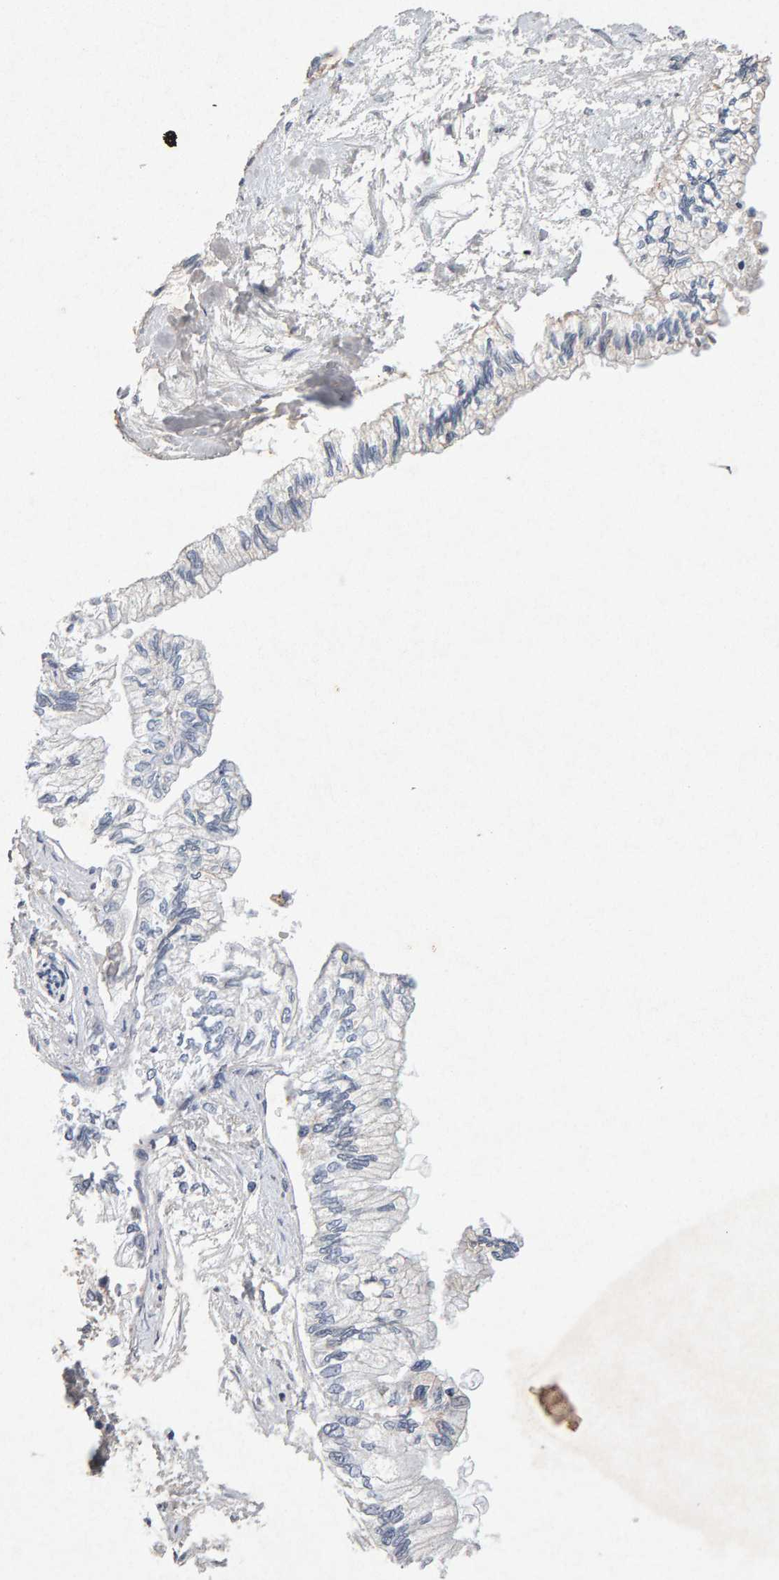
{"staining": {"intensity": "negative", "quantity": "none", "location": "none"}, "tissue": "pancreatic cancer", "cell_type": "Tumor cells", "image_type": "cancer", "snomed": [{"axis": "morphology", "description": "Adenocarcinoma, NOS"}, {"axis": "topography", "description": "Pancreas"}], "caption": "High magnification brightfield microscopy of pancreatic cancer stained with DAB (brown) and counterstained with hematoxylin (blue): tumor cells show no significant positivity.", "gene": "PTPRM", "patient": {"sex": "male", "age": 79}}